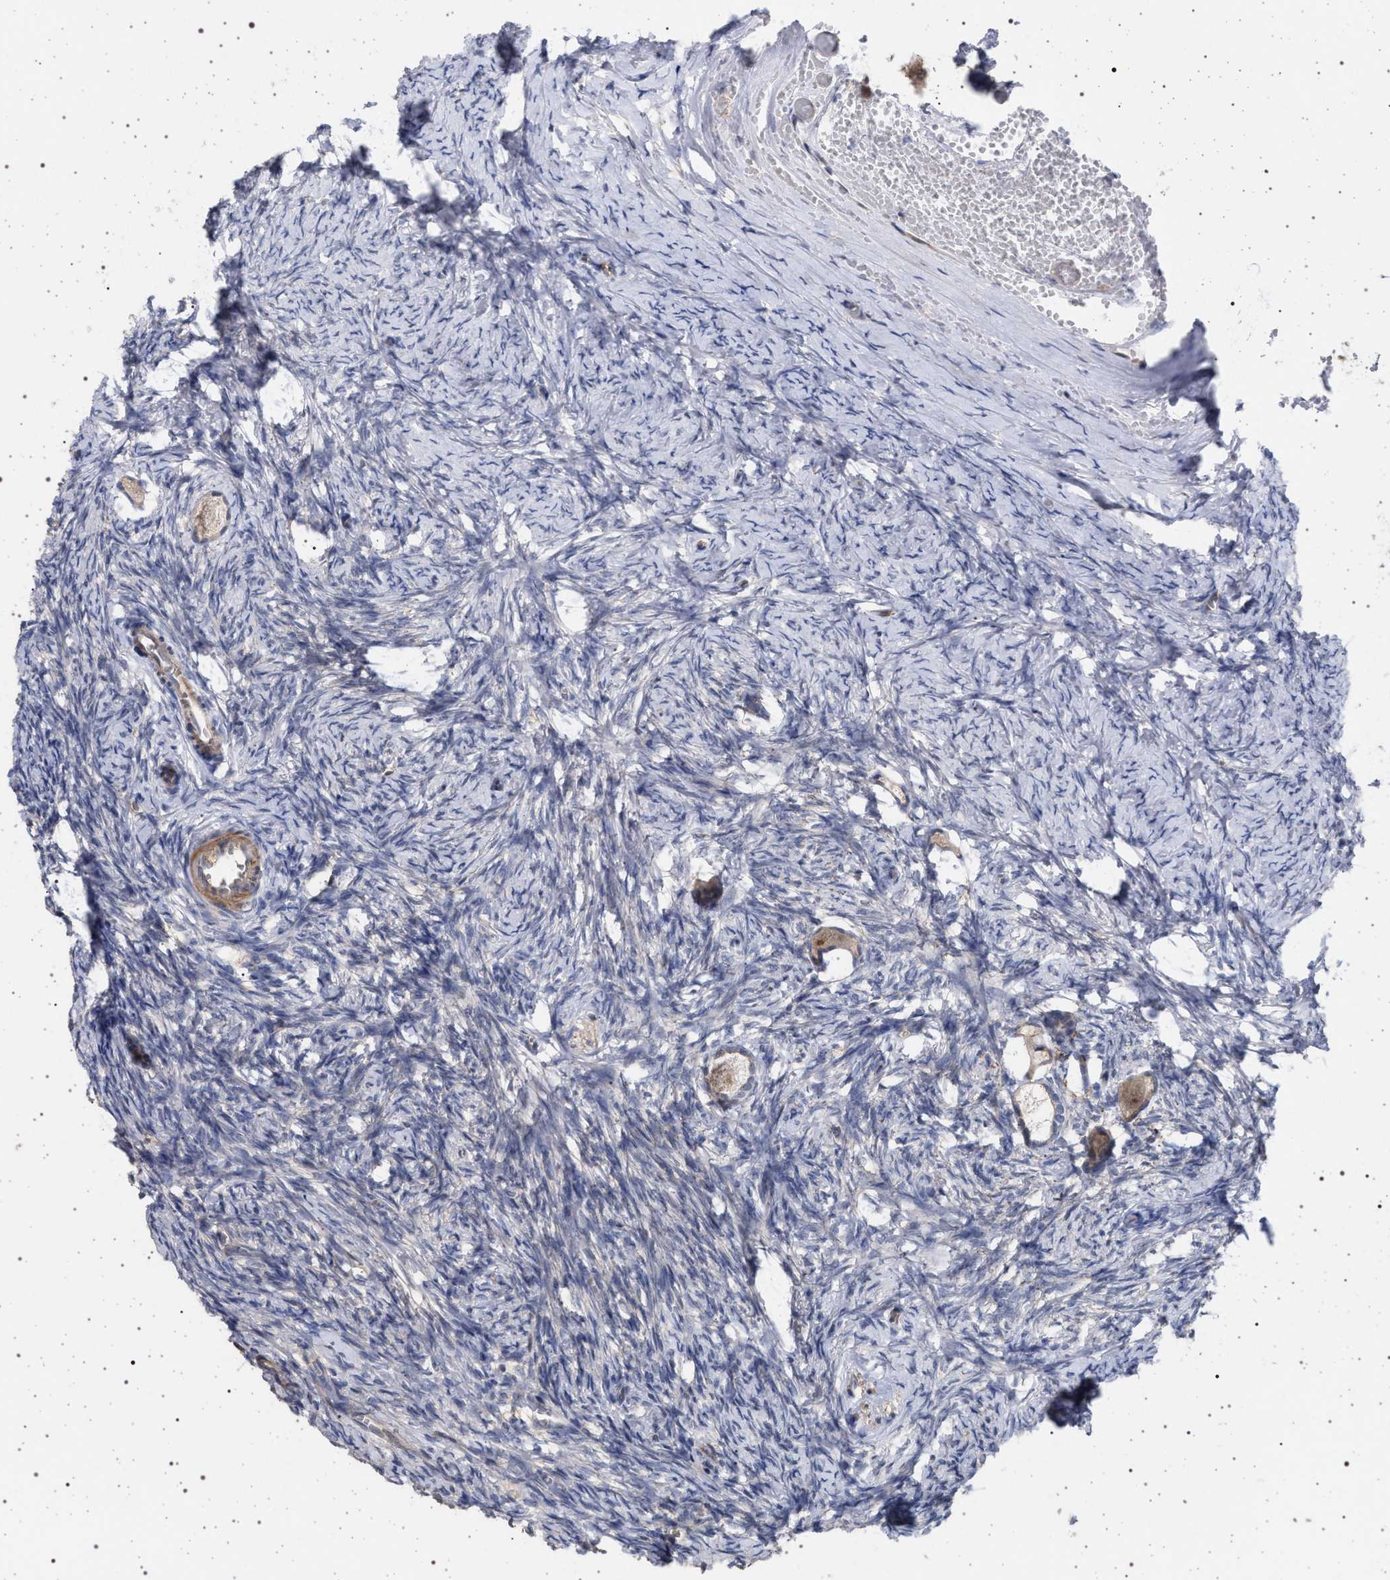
{"staining": {"intensity": "weak", "quantity": ">75%", "location": "cytoplasmic/membranous,nuclear"}, "tissue": "ovary", "cell_type": "Follicle cells", "image_type": "normal", "snomed": [{"axis": "morphology", "description": "Normal tissue, NOS"}, {"axis": "topography", "description": "Ovary"}], "caption": "A high-resolution photomicrograph shows IHC staining of unremarkable ovary, which reveals weak cytoplasmic/membranous,nuclear staining in about >75% of follicle cells.", "gene": "RBM48", "patient": {"sex": "female", "age": 27}}